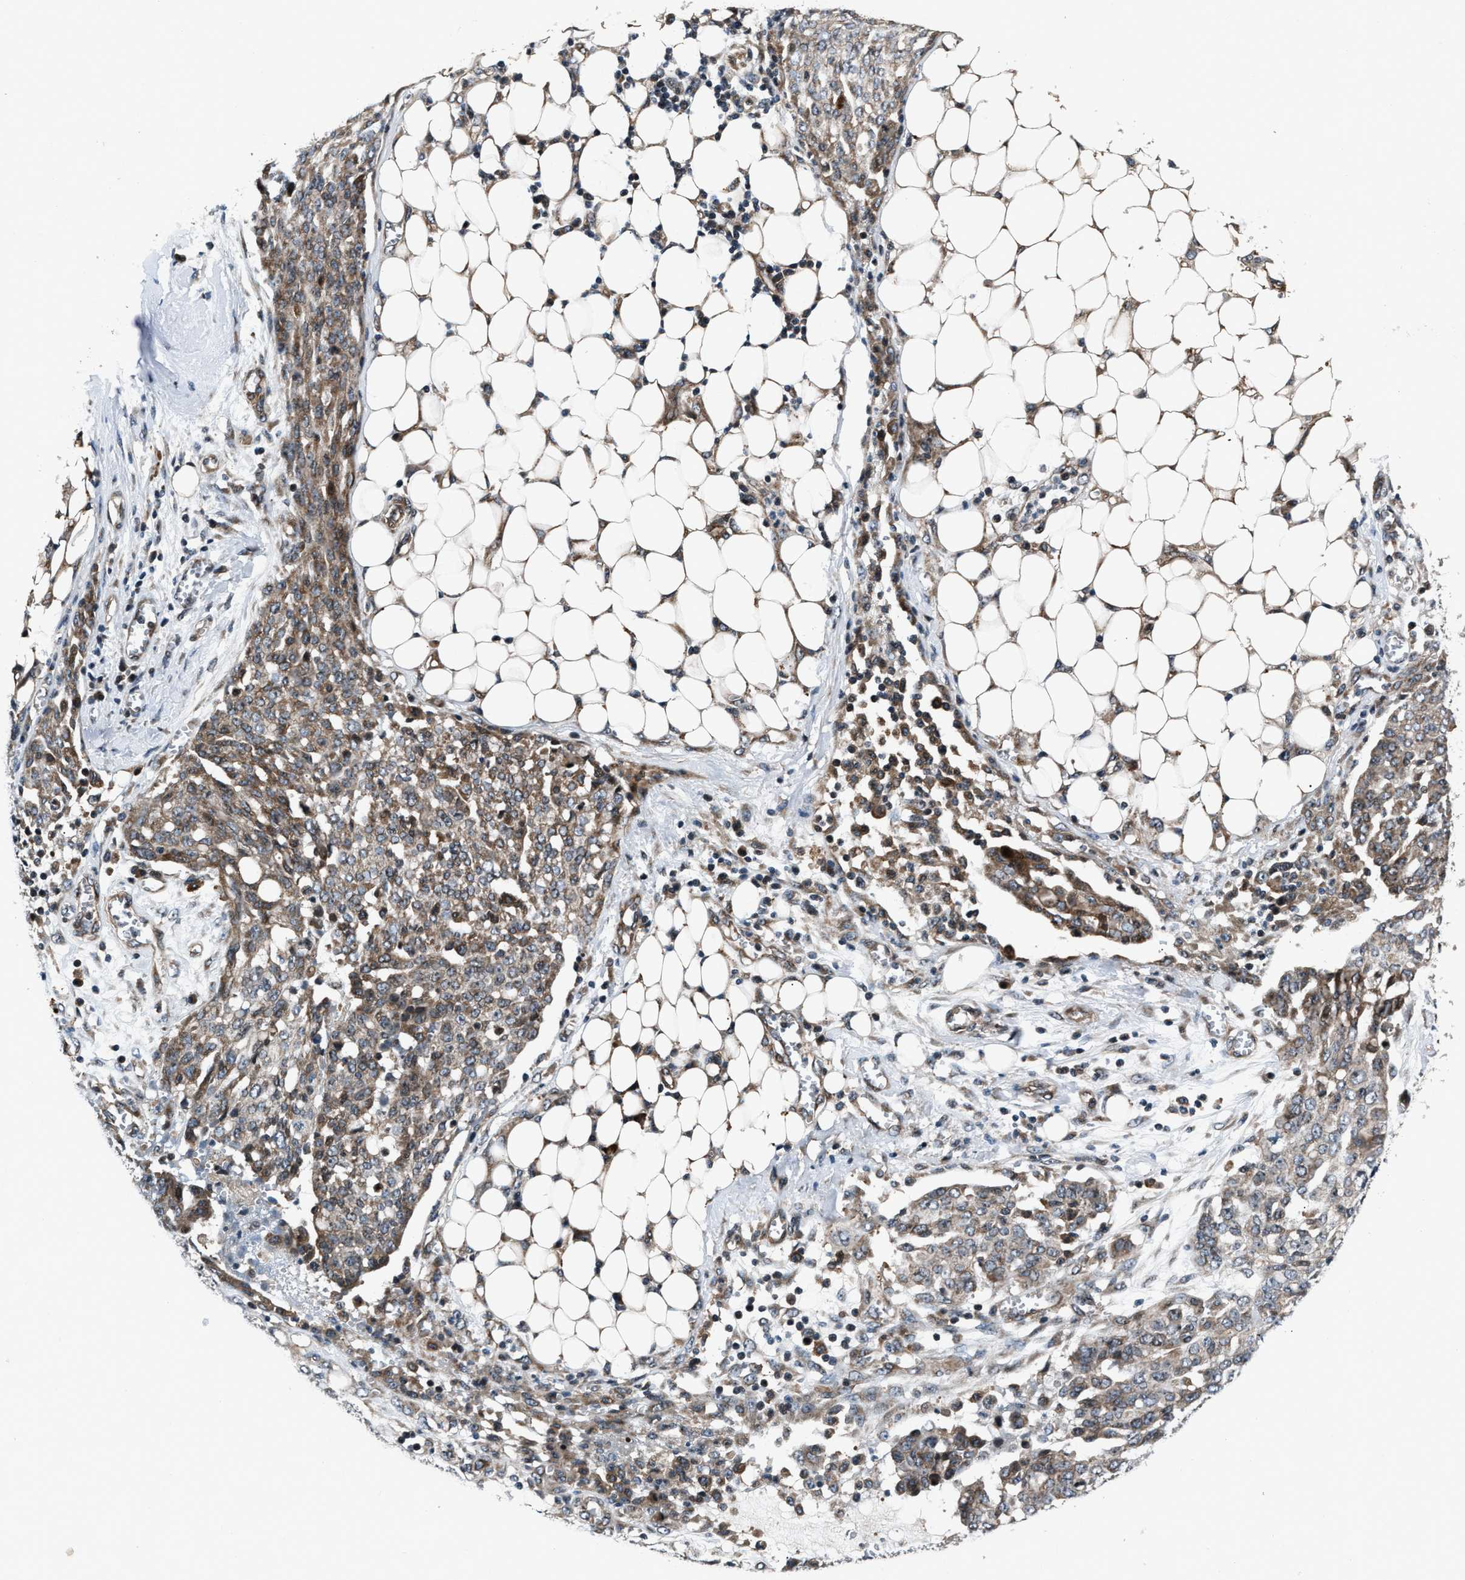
{"staining": {"intensity": "moderate", "quantity": ">75%", "location": "cytoplasmic/membranous"}, "tissue": "ovarian cancer", "cell_type": "Tumor cells", "image_type": "cancer", "snomed": [{"axis": "morphology", "description": "Cystadenocarcinoma, serous, NOS"}, {"axis": "topography", "description": "Soft tissue"}, {"axis": "topography", "description": "Ovary"}], "caption": "Ovarian cancer (serous cystadenocarcinoma) tissue exhibits moderate cytoplasmic/membranous positivity in about >75% of tumor cells, visualized by immunohistochemistry. The protein of interest is stained brown, and the nuclei are stained in blue (DAB IHC with brightfield microscopy, high magnification).", "gene": "DYNC2I1", "patient": {"sex": "female", "age": 57}}